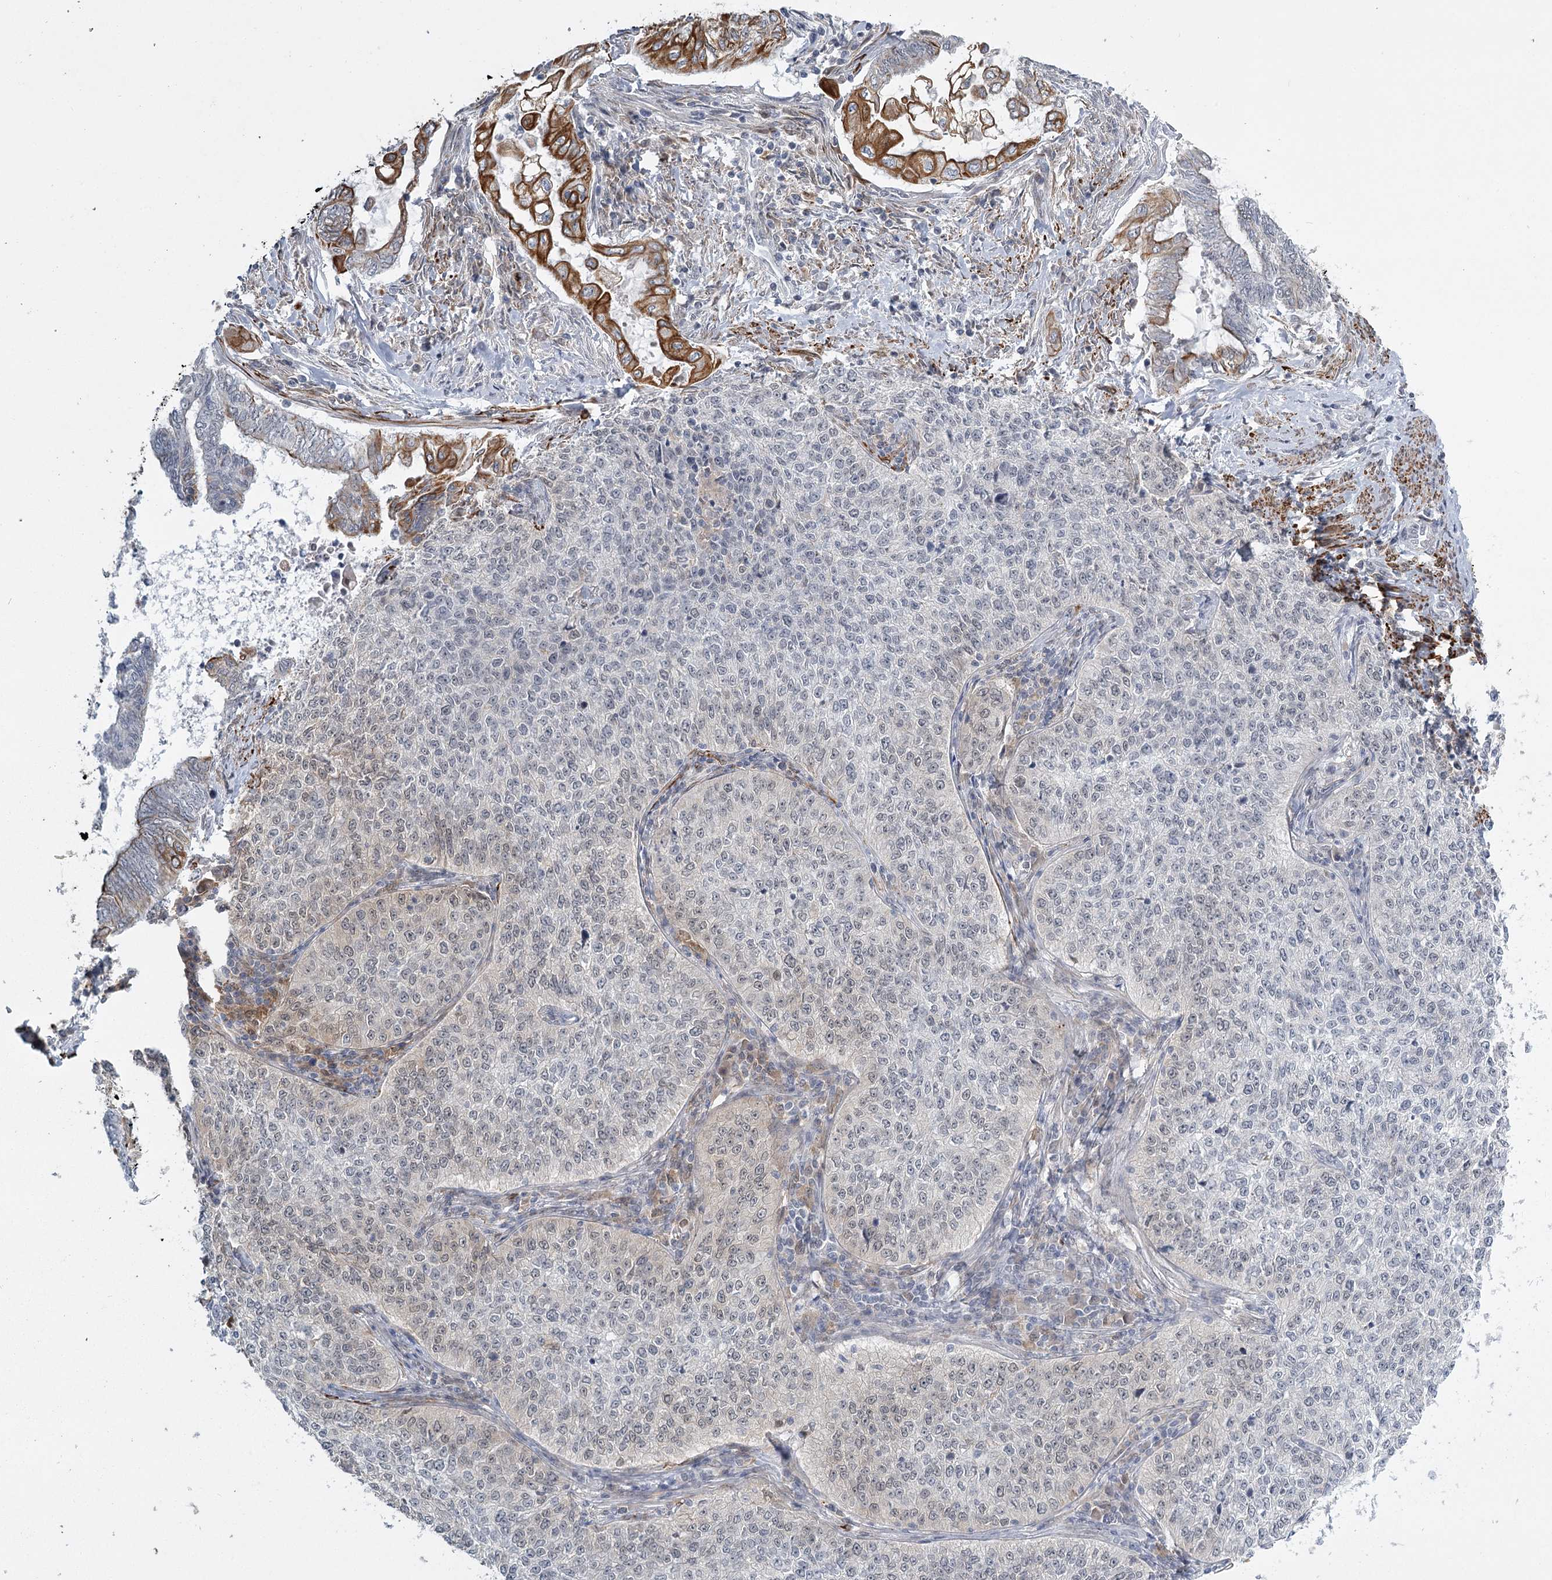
{"staining": {"intensity": "moderate", "quantity": "<25%", "location": "cytoplasmic/membranous"}, "tissue": "cervical cancer", "cell_type": "Tumor cells", "image_type": "cancer", "snomed": [{"axis": "morphology", "description": "Squamous cell carcinoma, NOS"}, {"axis": "topography", "description": "Cervix"}], "caption": "DAB immunohistochemical staining of squamous cell carcinoma (cervical) exhibits moderate cytoplasmic/membranous protein staining in about <25% of tumor cells. (DAB IHC, brown staining for protein, blue staining for nuclei).", "gene": "TMEM70", "patient": {"sex": "female", "age": 35}}